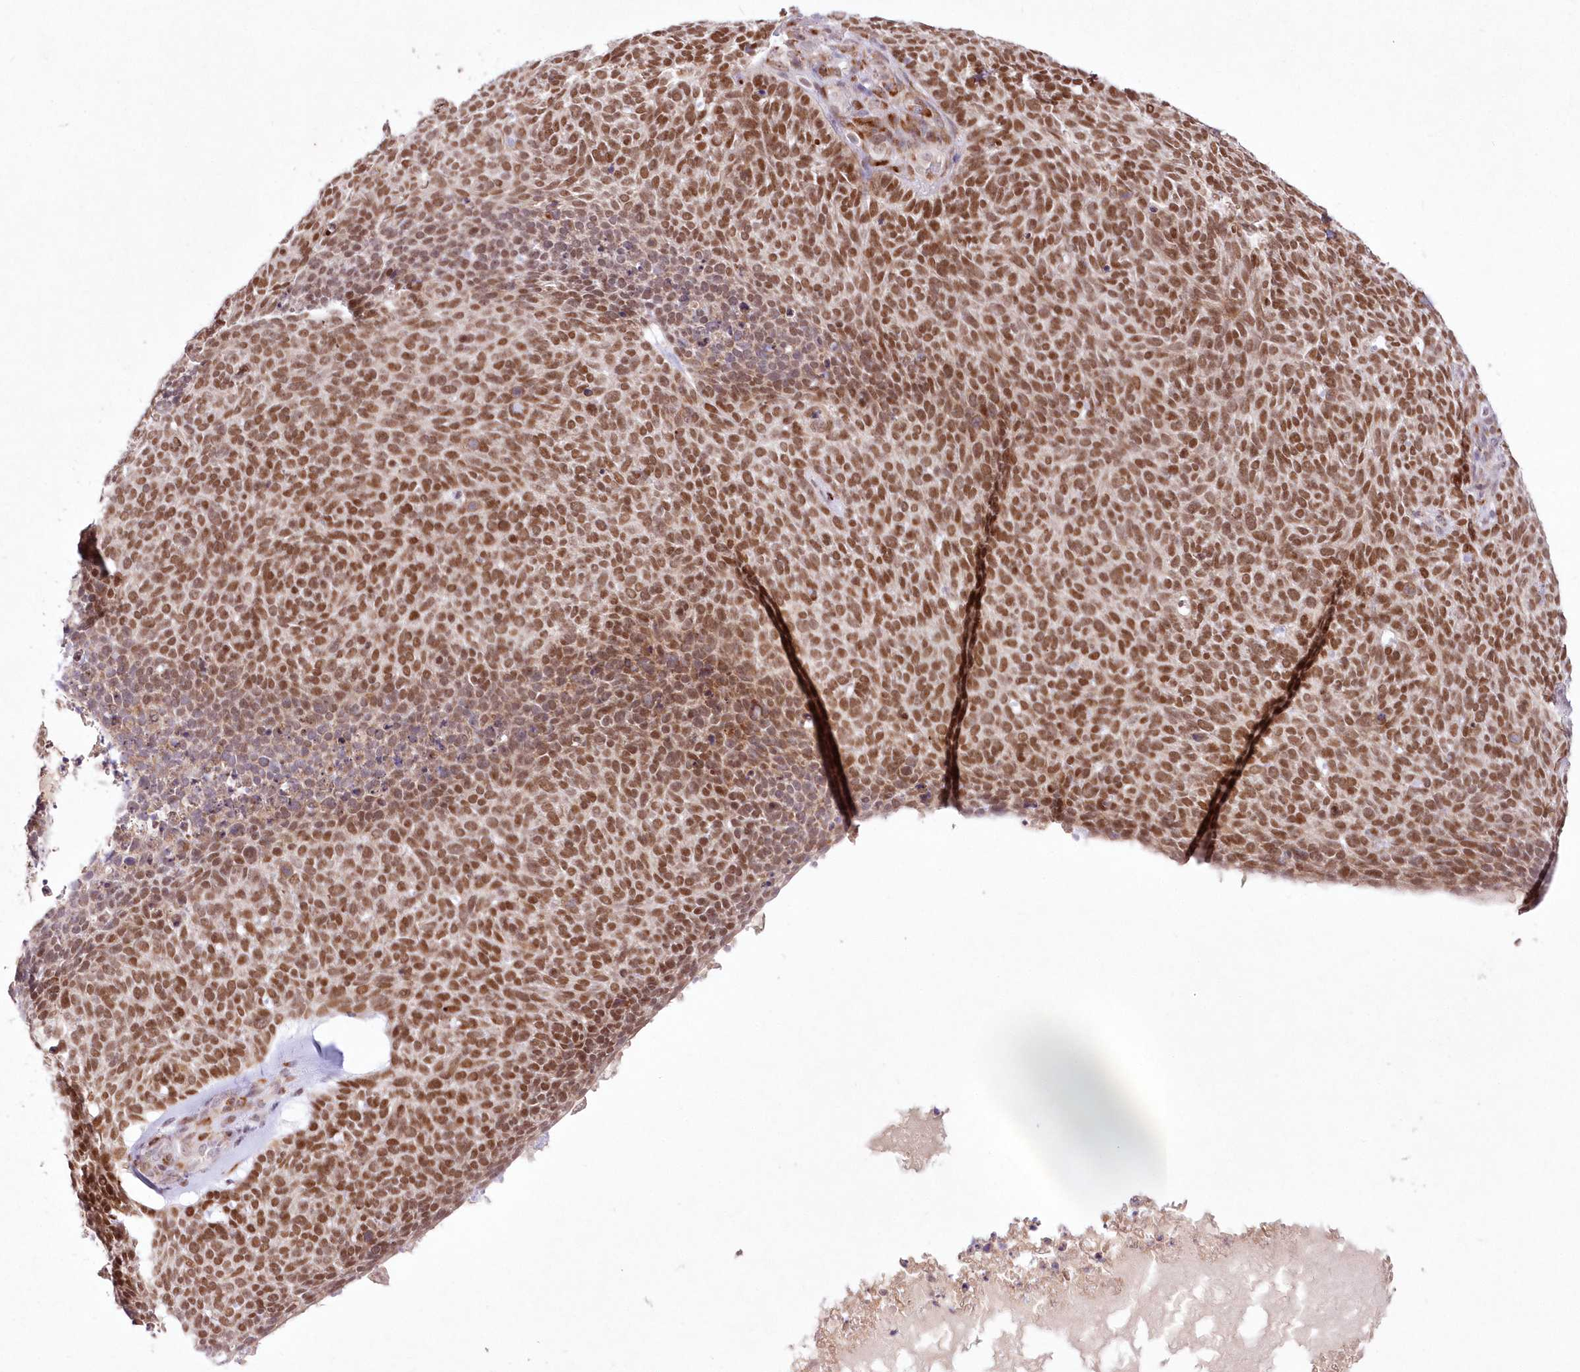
{"staining": {"intensity": "moderate", "quantity": ">75%", "location": "nuclear"}, "tissue": "skin cancer", "cell_type": "Tumor cells", "image_type": "cancer", "snomed": [{"axis": "morphology", "description": "Squamous cell carcinoma, NOS"}, {"axis": "topography", "description": "Skin"}], "caption": "Skin squamous cell carcinoma tissue demonstrates moderate nuclear positivity in about >75% of tumor cells, visualized by immunohistochemistry. (Stains: DAB in brown, nuclei in blue, Microscopy: brightfield microscopy at high magnification).", "gene": "LDB1", "patient": {"sex": "female", "age": 90}}